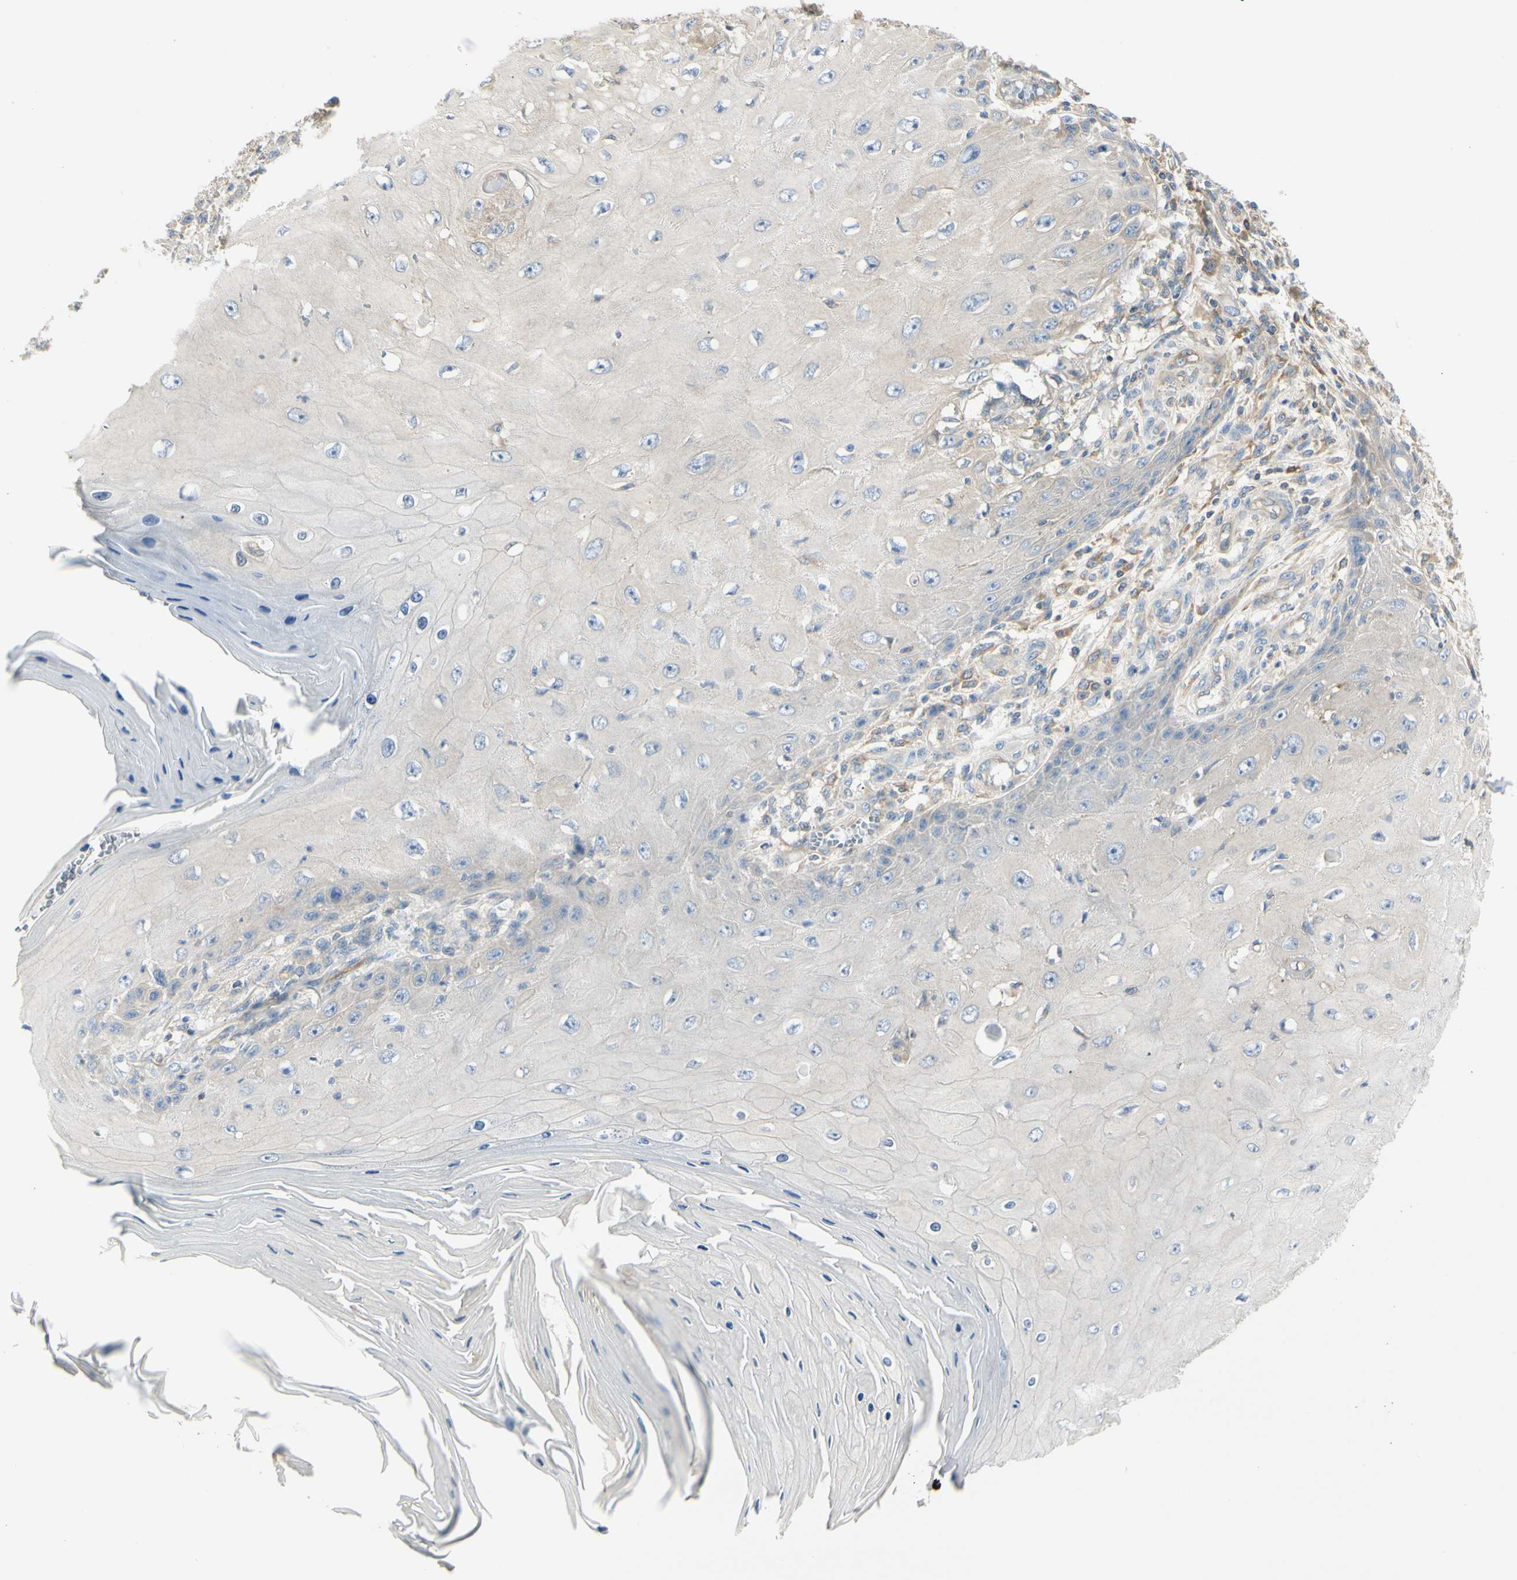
{"staining": {"intensity": "negative", "quantity": "none", "location": "none"}, "tissue": "skin cancer", "cell_type": "Tumor cells", "image_type": "cancer", "snomed": [{"axis": "morphology", "description": "Squamous cell carcinoma, NOS"}, {"axis": "topography", "description": "Skin"}], "caption": "Tumor cells show no significant protein expression in skin cancer (squamous cell carcinoma).", "gene": "NFKB2", "patient": {"sex": "female", "age": 73}}